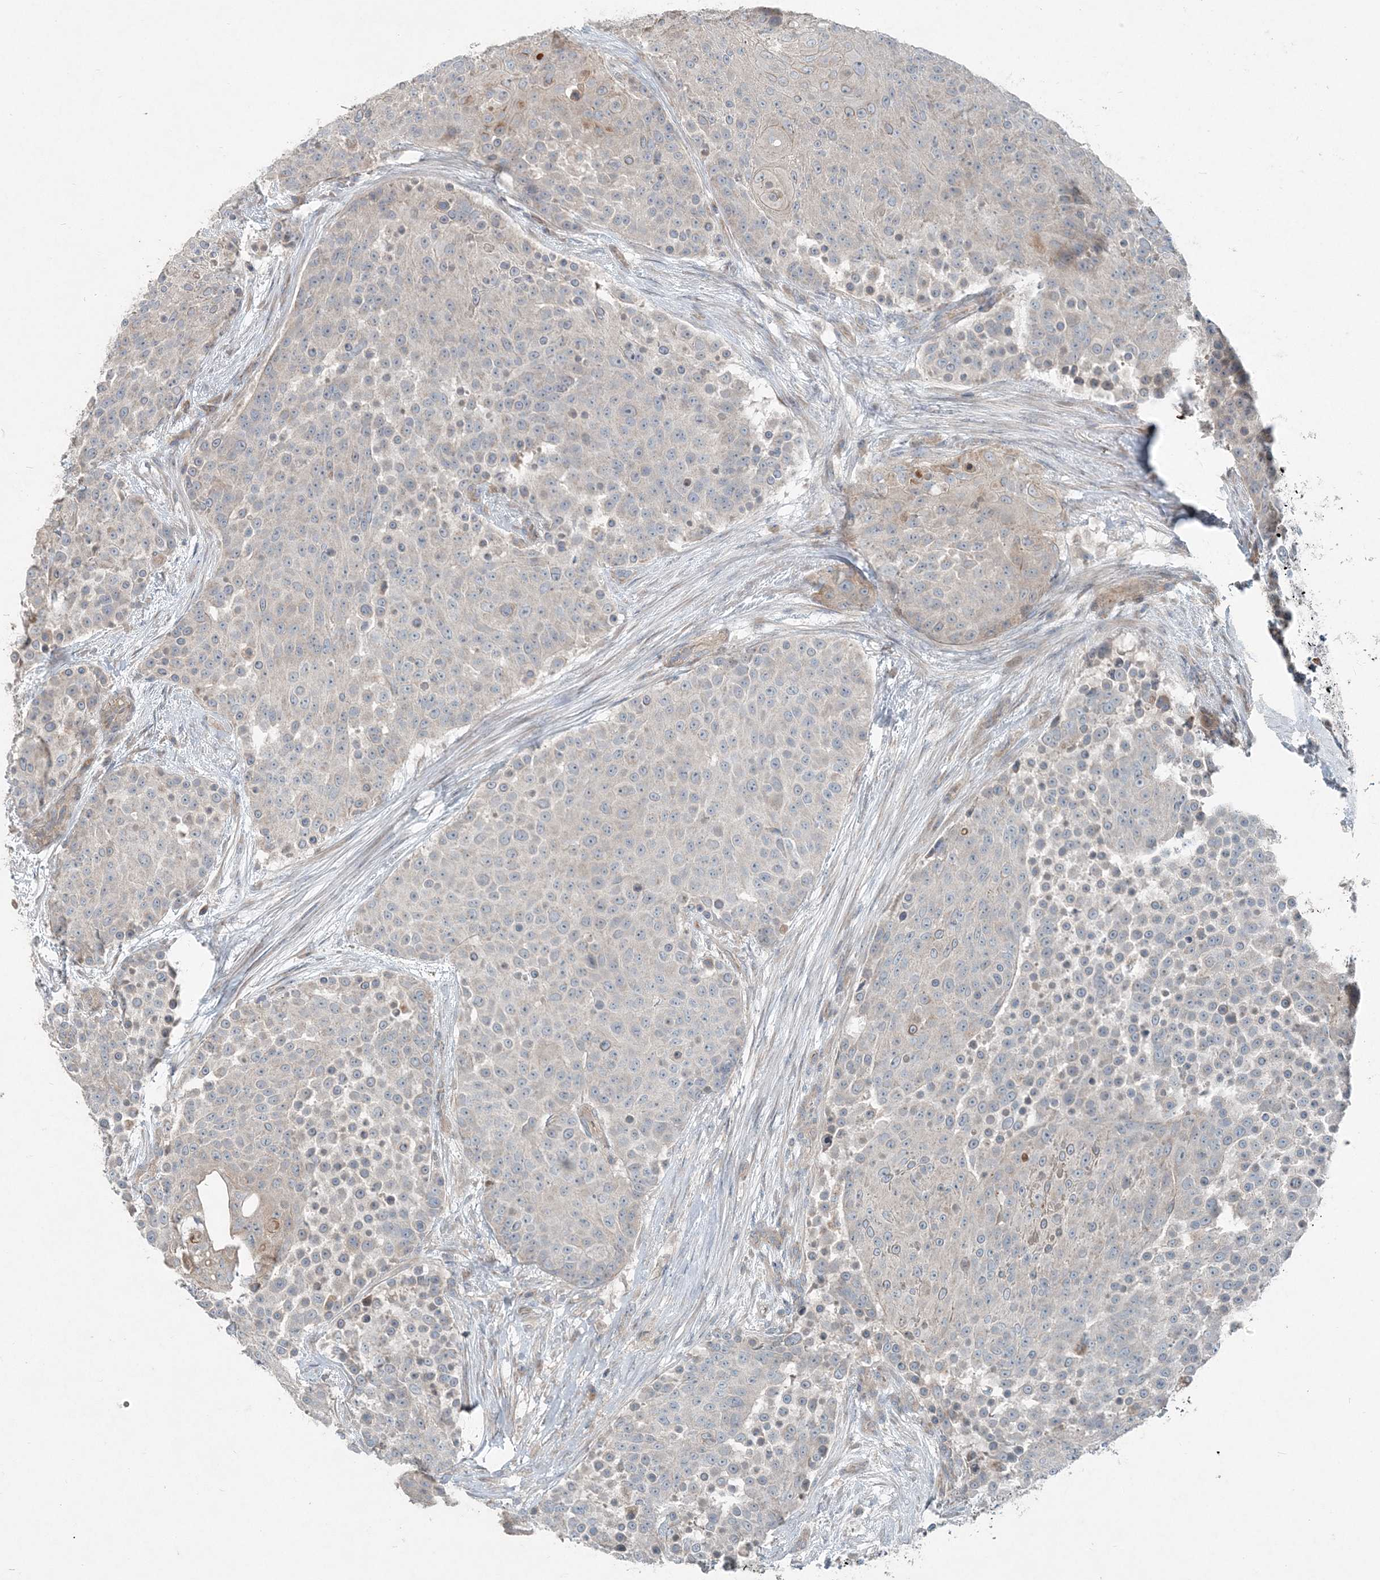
{"staining": {"intensity": "negative", "quantity": "none", "location": "none"}, "tissue": "urothelial cancer", "cell_type": "Tumor cells", "image_type": "cancer", "snomed": [{"axis": "morphology", "description": "Urothelial carcinoma, High grade"}, {"axis": "topography", "description": "Urinary bladder"}], "caption": "Tumor cells are negative for protein expression in human urothelial carcinoma (high-grade). (DAB immunohistochemistry (IHC) visualized using brightfield microscopy, high magnification).", "gene": "INTU", "patient": {"sex": "female", "age": 63}}